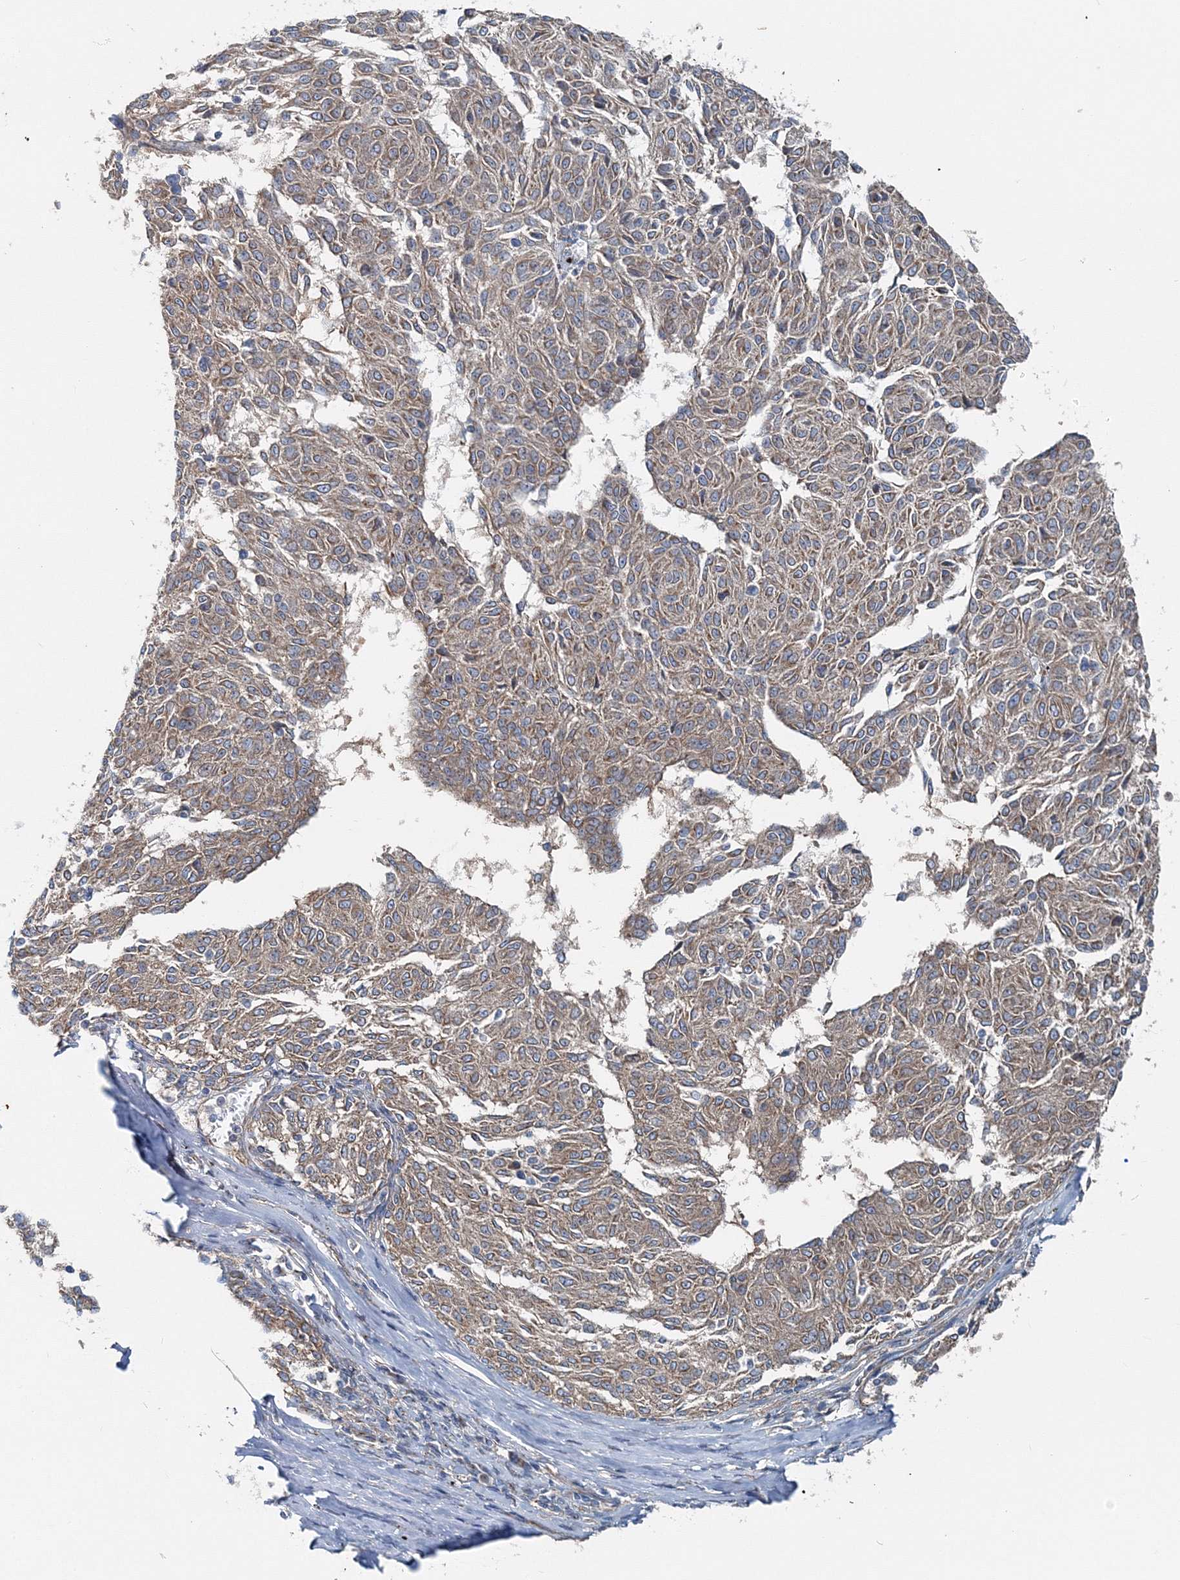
{"staining": {"intensity": "moderate", "quantity": ">75%", "location": "cytoplasmic/membranous"}, "tissue": "melanoma", "cell_type": "Tumor cells", "image_type": "cancer", "snomed": [{"axis": "morphology", "description": "Malignant melanoma, NOS"}, {"axis": "topography", "description": "Skin"}], "caption": "The micrograph reveals immunohistochemical staining of malignant melanoma. There is moderate cytoplasmic/membranous expression is appreciated in approximately >75% of tumor cells. (DAB (3,3'-diaminobenzidine) IHC with brightfield microscopy, high magnification).", "gene": "MPHOSPH9", "patient": {"sex": "female", "age": 72}}